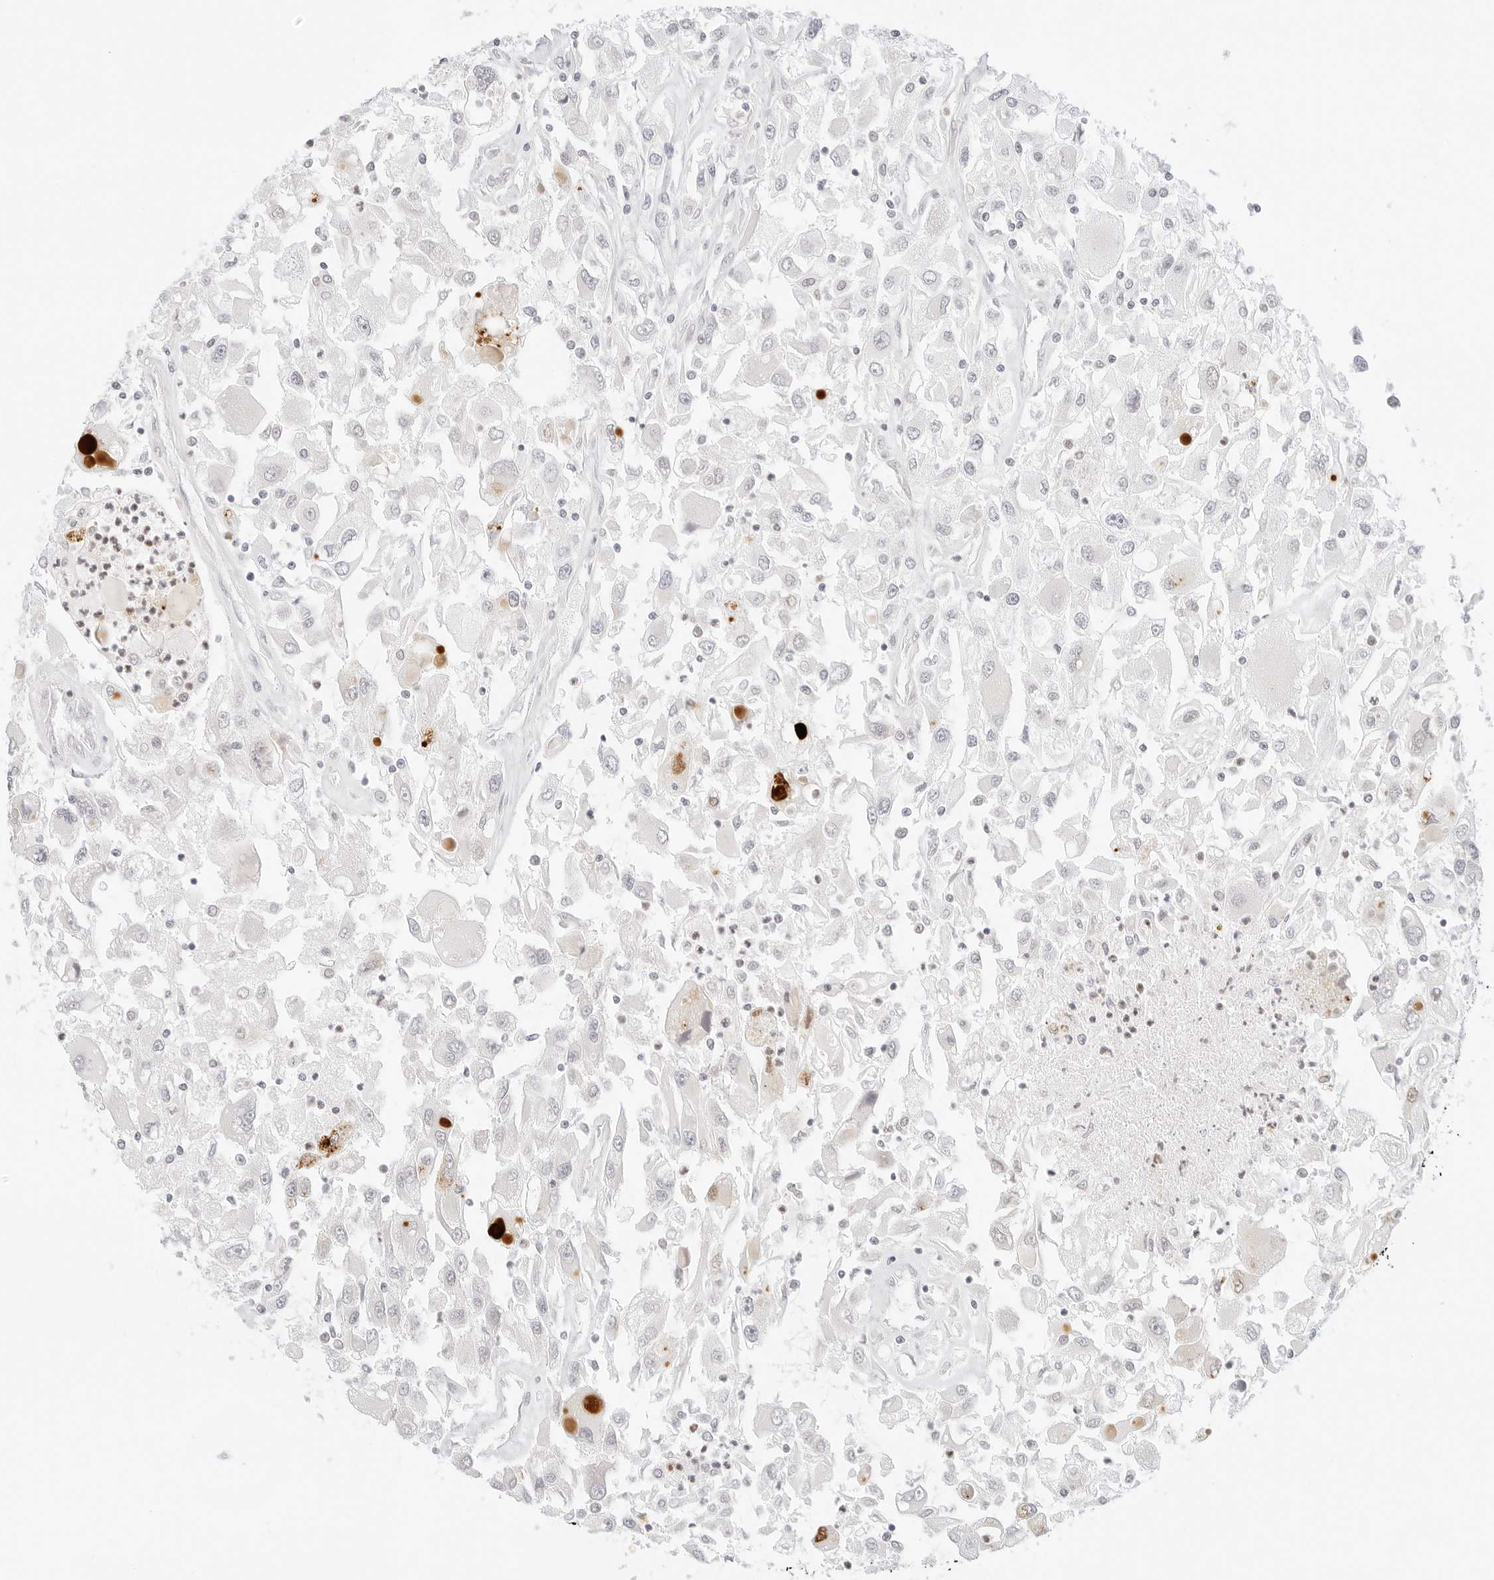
{"staining": {"intensity": "negative", "quantity": "none", "location": "none"}, "tissue": "renal cancer", "cell_type": "Tumor cells", "image_type": "cancer", "snomed": [{"axis": "morphology", "description": "Adenocarcinoma, NOS"}, {"axis": "topography", "description": "Kidney"}], "caption": "Tumor cells show no significant expression in adenocarcinoma (renal). (Stains: DAB (3,3'-diaminobenzidine) IHC with hematoxylin counter stain, Microscopy: brightfield microscopy at high magnification).", "gene": "POLR3C", "patient": {"sex": "female", "age": 52}}